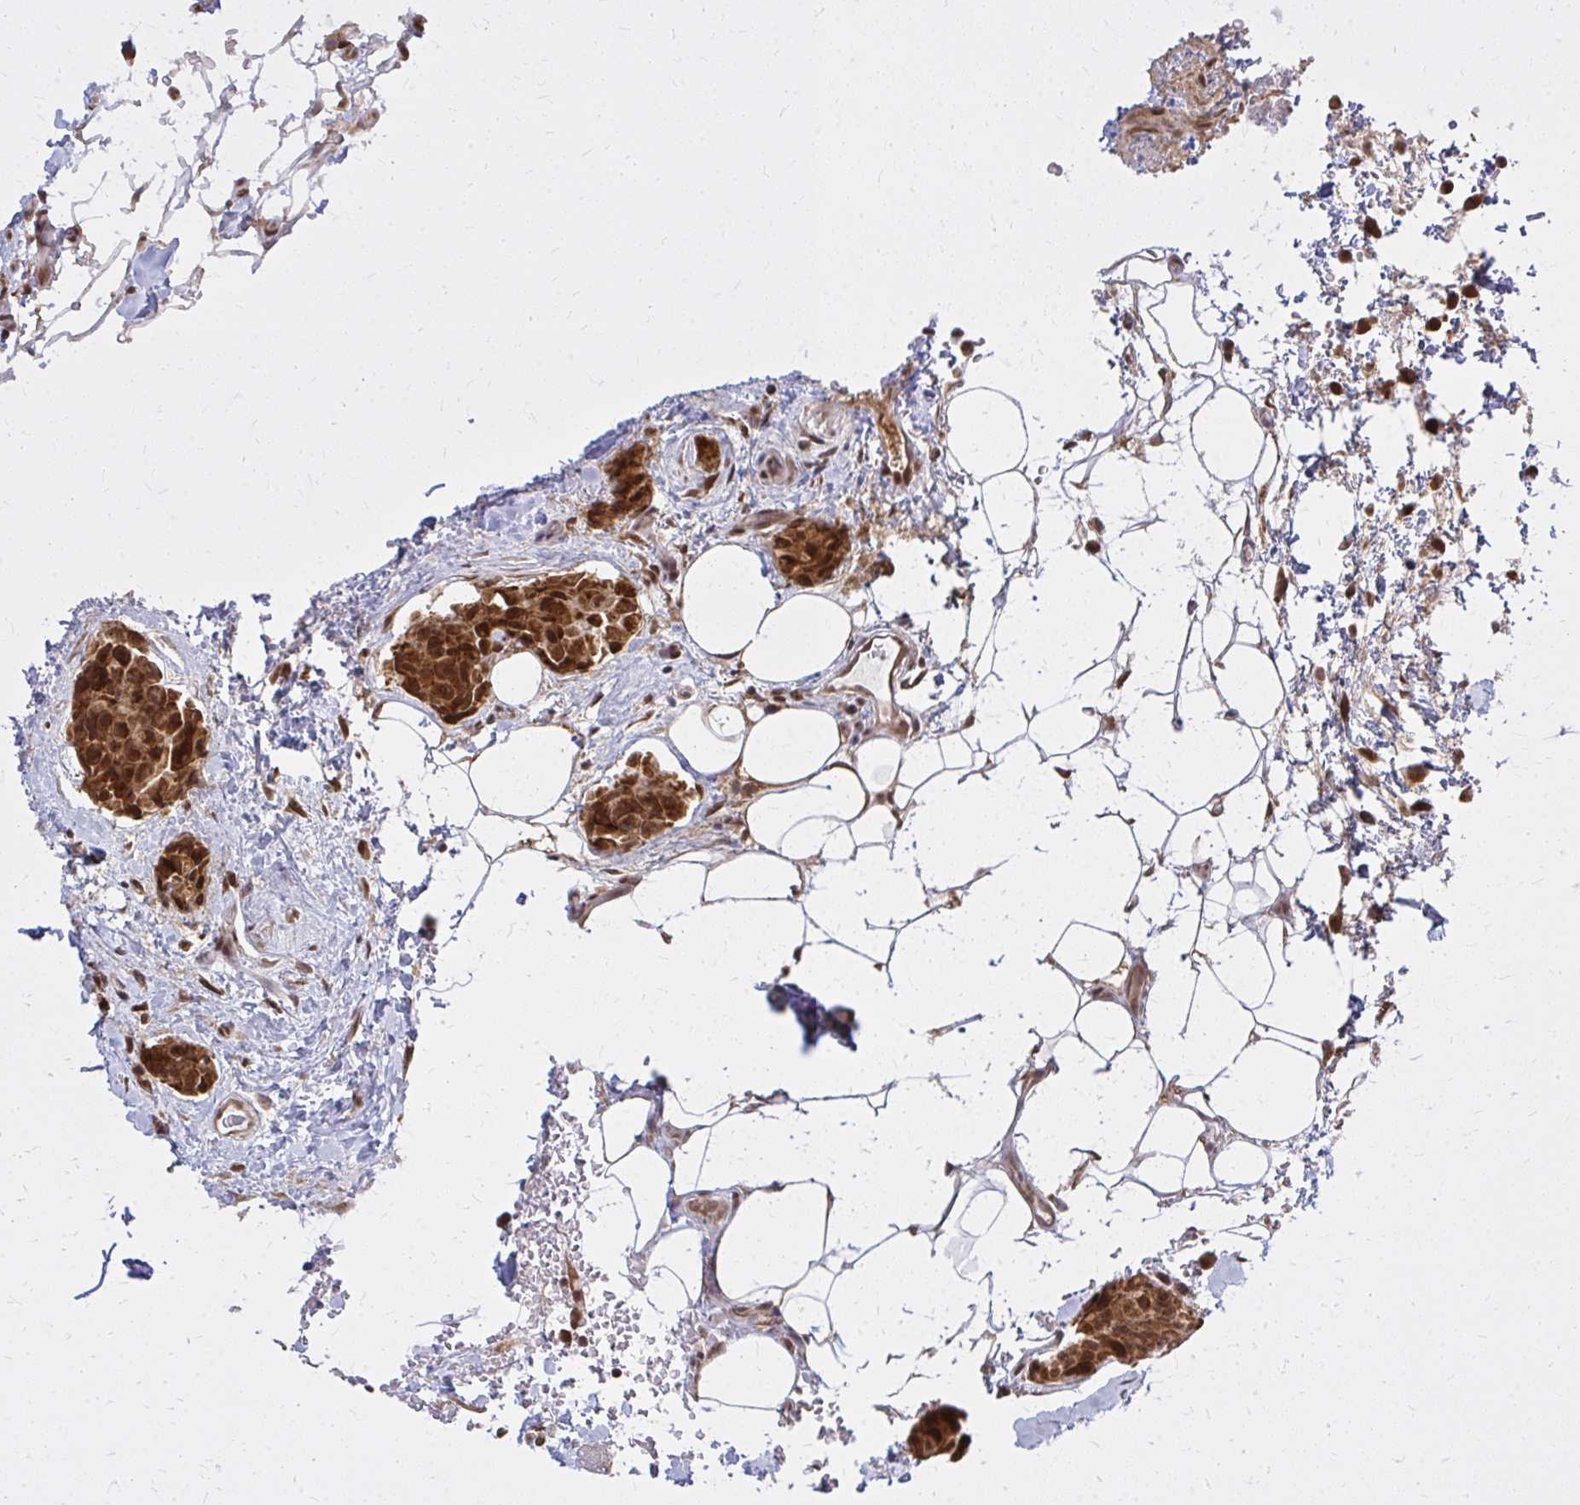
{"staining": {"intensity": "strong", "quantity": ">75%", "location": "cytoplasmic/membranous,nuclear"}, "tissue": "breast cancer", "cell_type": "Tumor cells", "image_type": "cancer", "snomed": [{"axis": "morphology", "description": "Duct carcinoma"}, {"axis": "topography", "description": "Breast"}, {"axis": "topography", "description": "Lymph node"}], "caption": "Protein staining of infiltrating ductal carcinoma (breast) tissue displays strong cytoplasmic/membranous and nuclear positivity in approximately >75% of tumor cells.", "gene": "HDAC3", "patient": {"sex": "female", "age": 80}}